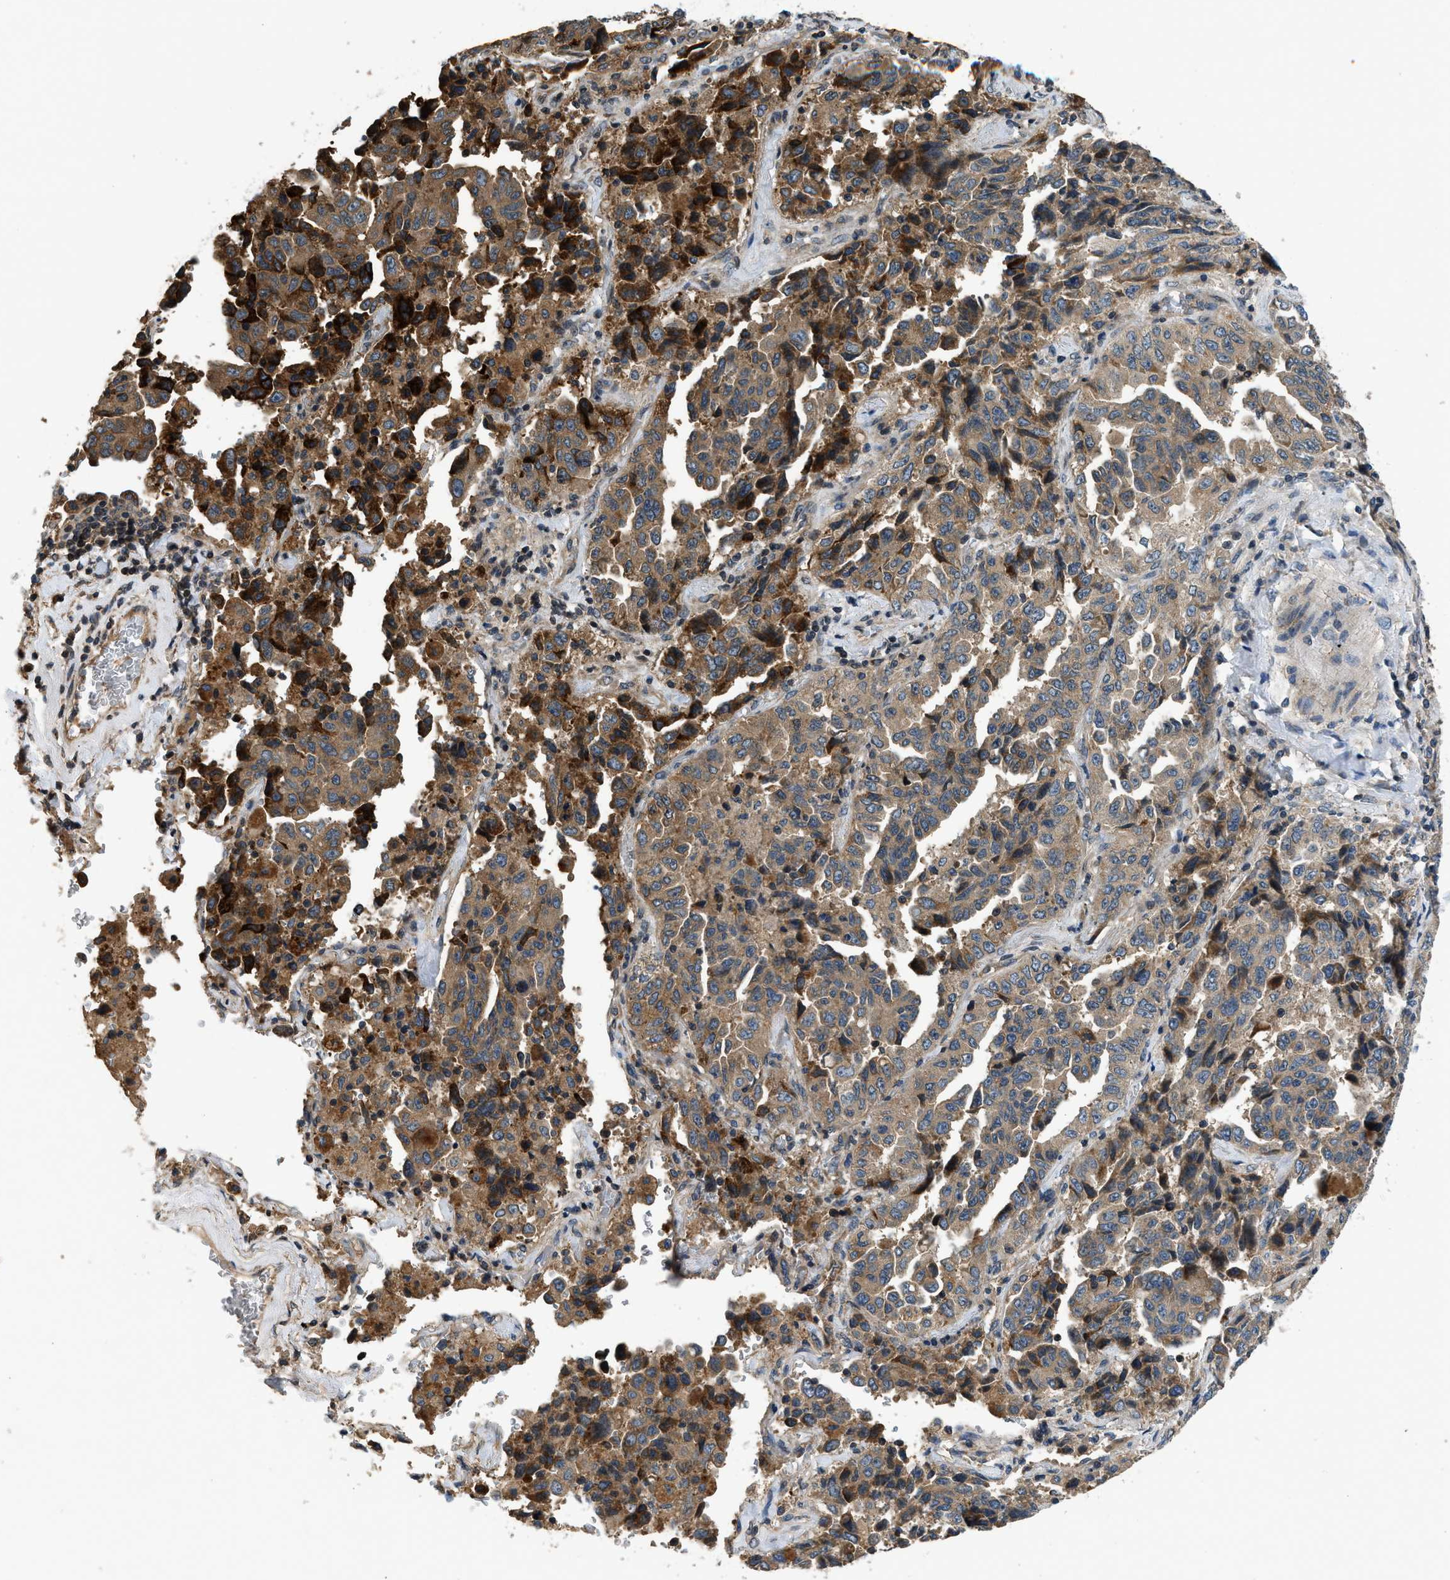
{"staining": {"intensity": "strong", "quantity": "25%-75%", "location": "cytoplasmic/membranous"}, "tissue": "lung cancer", "cell_type": "Tumor cells", "image_type": "cancer", "snomed": [{"axis": "morphology", "description": "Adenocarcinoma, NOS"}, {"axis": "topography", "description": "Lung"}], "caption": "Lung cancer stained with DAB (3,3'-diaminobenzidine) IHC displays high levels of strong cytoplasmic/membranous expression in about 25%-75% of tumor cells. The protein is stained brown, and the nuclei are stained in blue (DAB (3,3'-diaminobenzidine) IHC with brightfield microscopy, high magnification).", "gene": "IL3RA", "patient": {"sex": "female", "age": 51}}